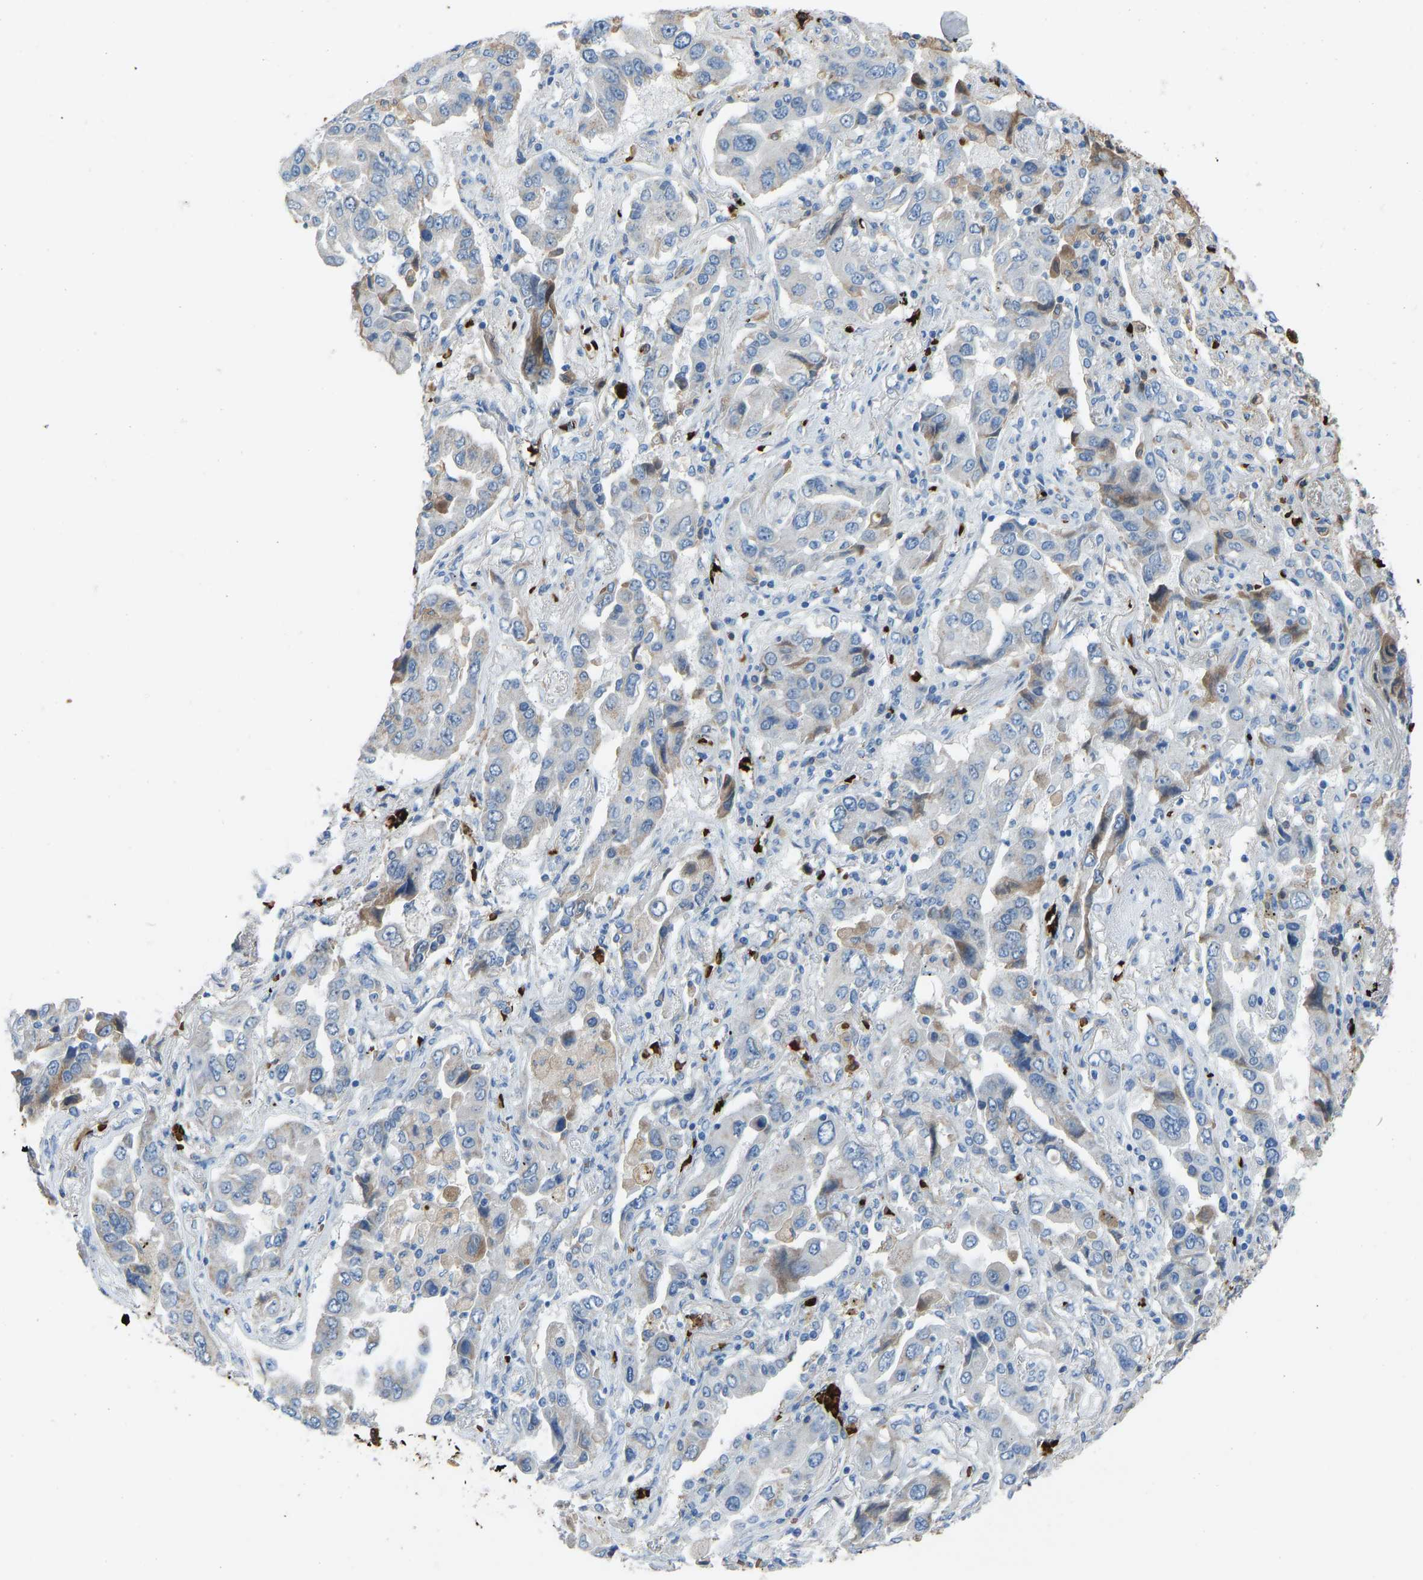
{"staining": {"intensity": "weak", "quantity": "<25%", "location": "cytoplasmic/membranous"}, "tissue": "lung cancer", "cell_type": "Tumor cells", "image_type": "cancer", "snomed": [{"axis": "morphology", "description": "Adenocarcinoma, NOS"}, {"axis": "topography", "description": "Lung"}], "caption": "Tumor cells show no significant positivity in adenocarcinoma (lung).", "gene": "PIGS", "patient": {"sex": "female", "age": 65}}